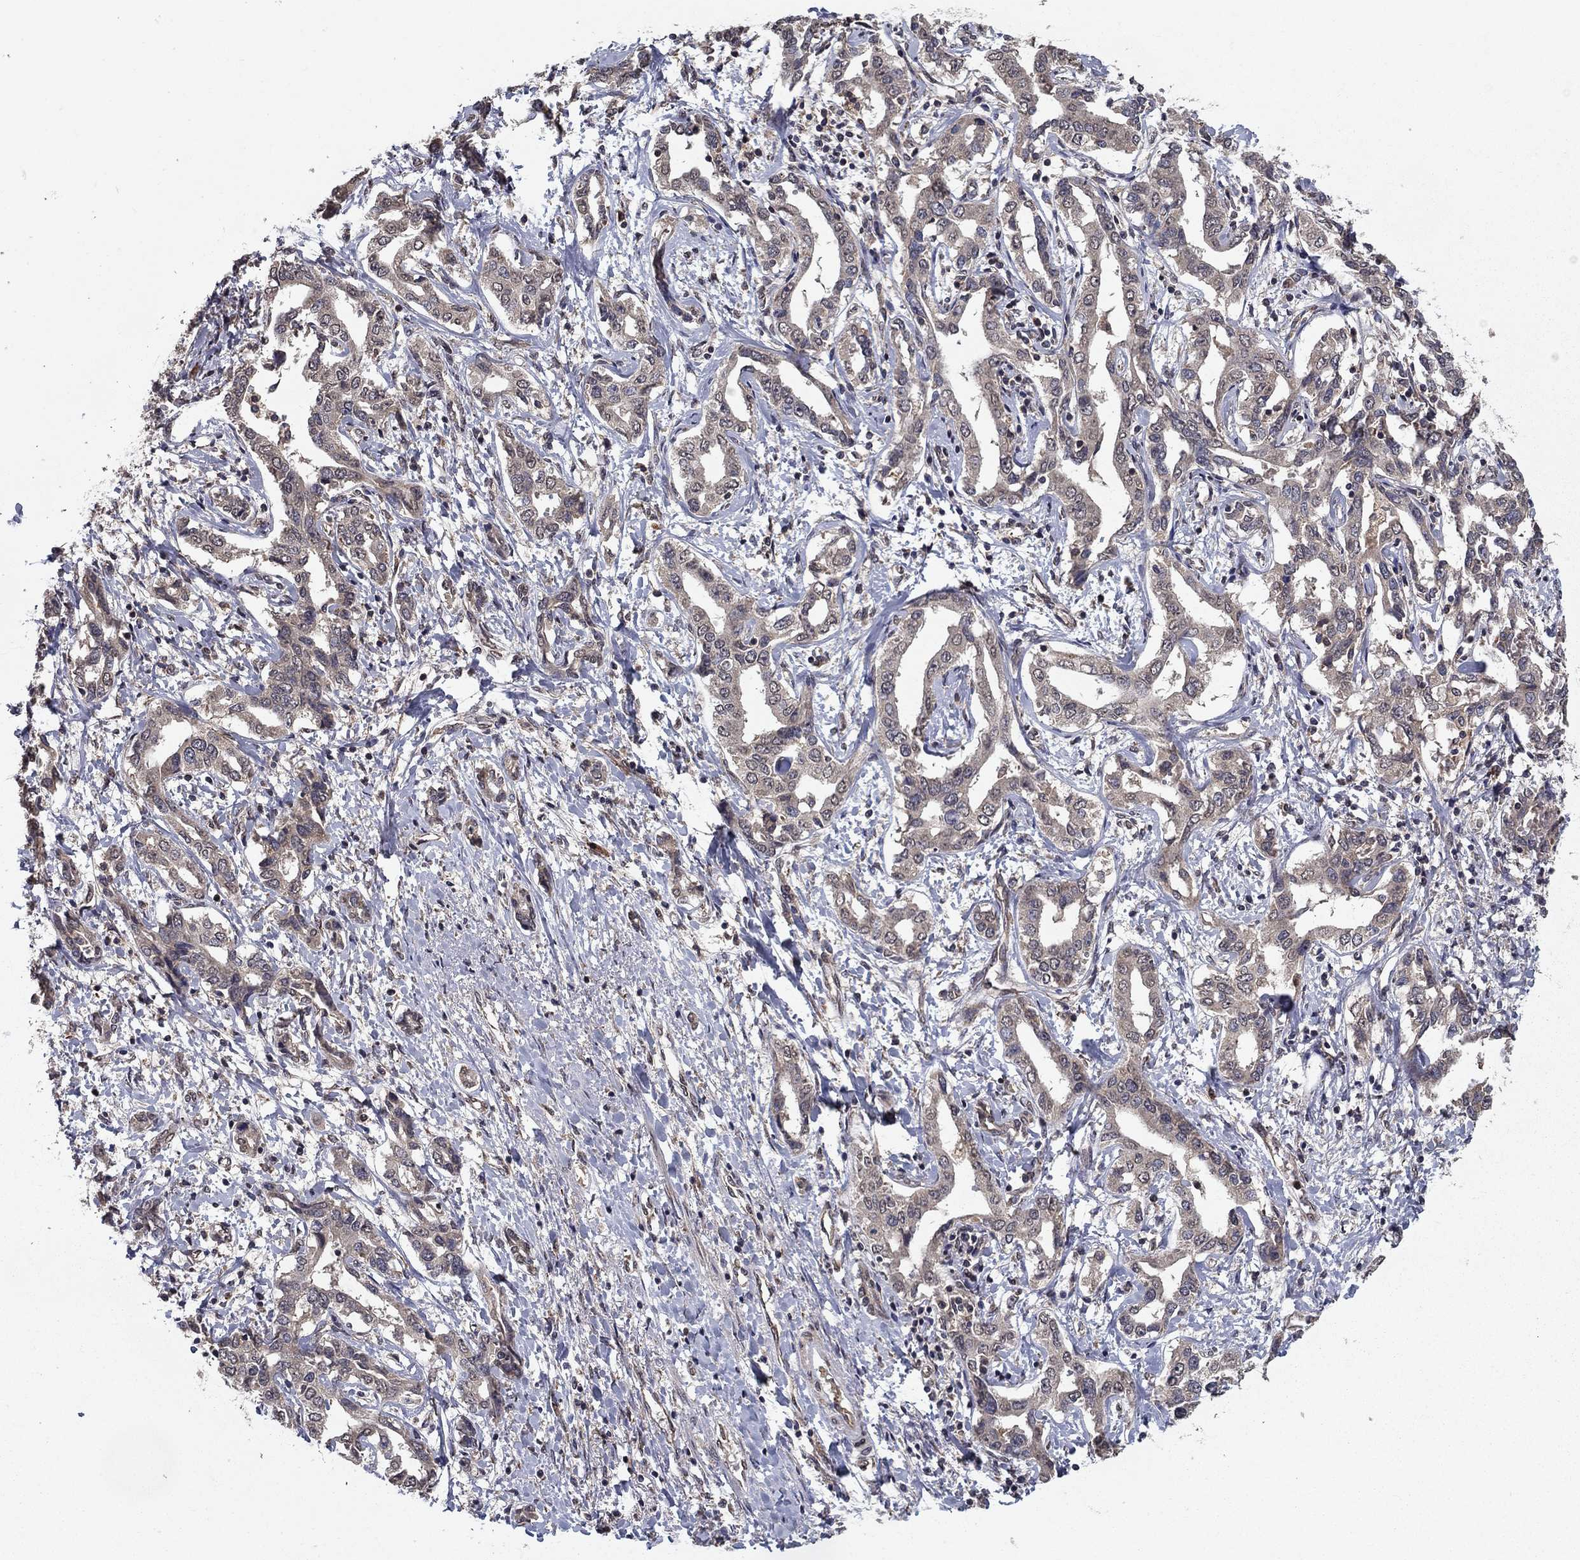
{"staining": {"intensity": "negative", "quantity": "none", "location": "none"}, "tissue": "liver cancer", "cell_type": "Tumor cells", "image_type": "cancer", "snomed": [{"axis": "morphology", "description": "Cholangiocarcinoma"}, {"axis": "topography", "description": "Liver"}], "caption": "High magnification brightfield microscopy of liver cancer (cholangiocarcinoma) stained with DAB (3,3'-diaminobenzidine) (brown) and counterstained with hematoxylin (blue): tumor cells show no significant expression. The staining was performed using DAB (3,3'-diaminobenzidine) to visualize the protein expression in brown, while the nuclei were stained in blue with hematoxylin (Magnification: 20x).", "gene": "SLC2A13", "patient": {"sex": "male", "age": 59}}